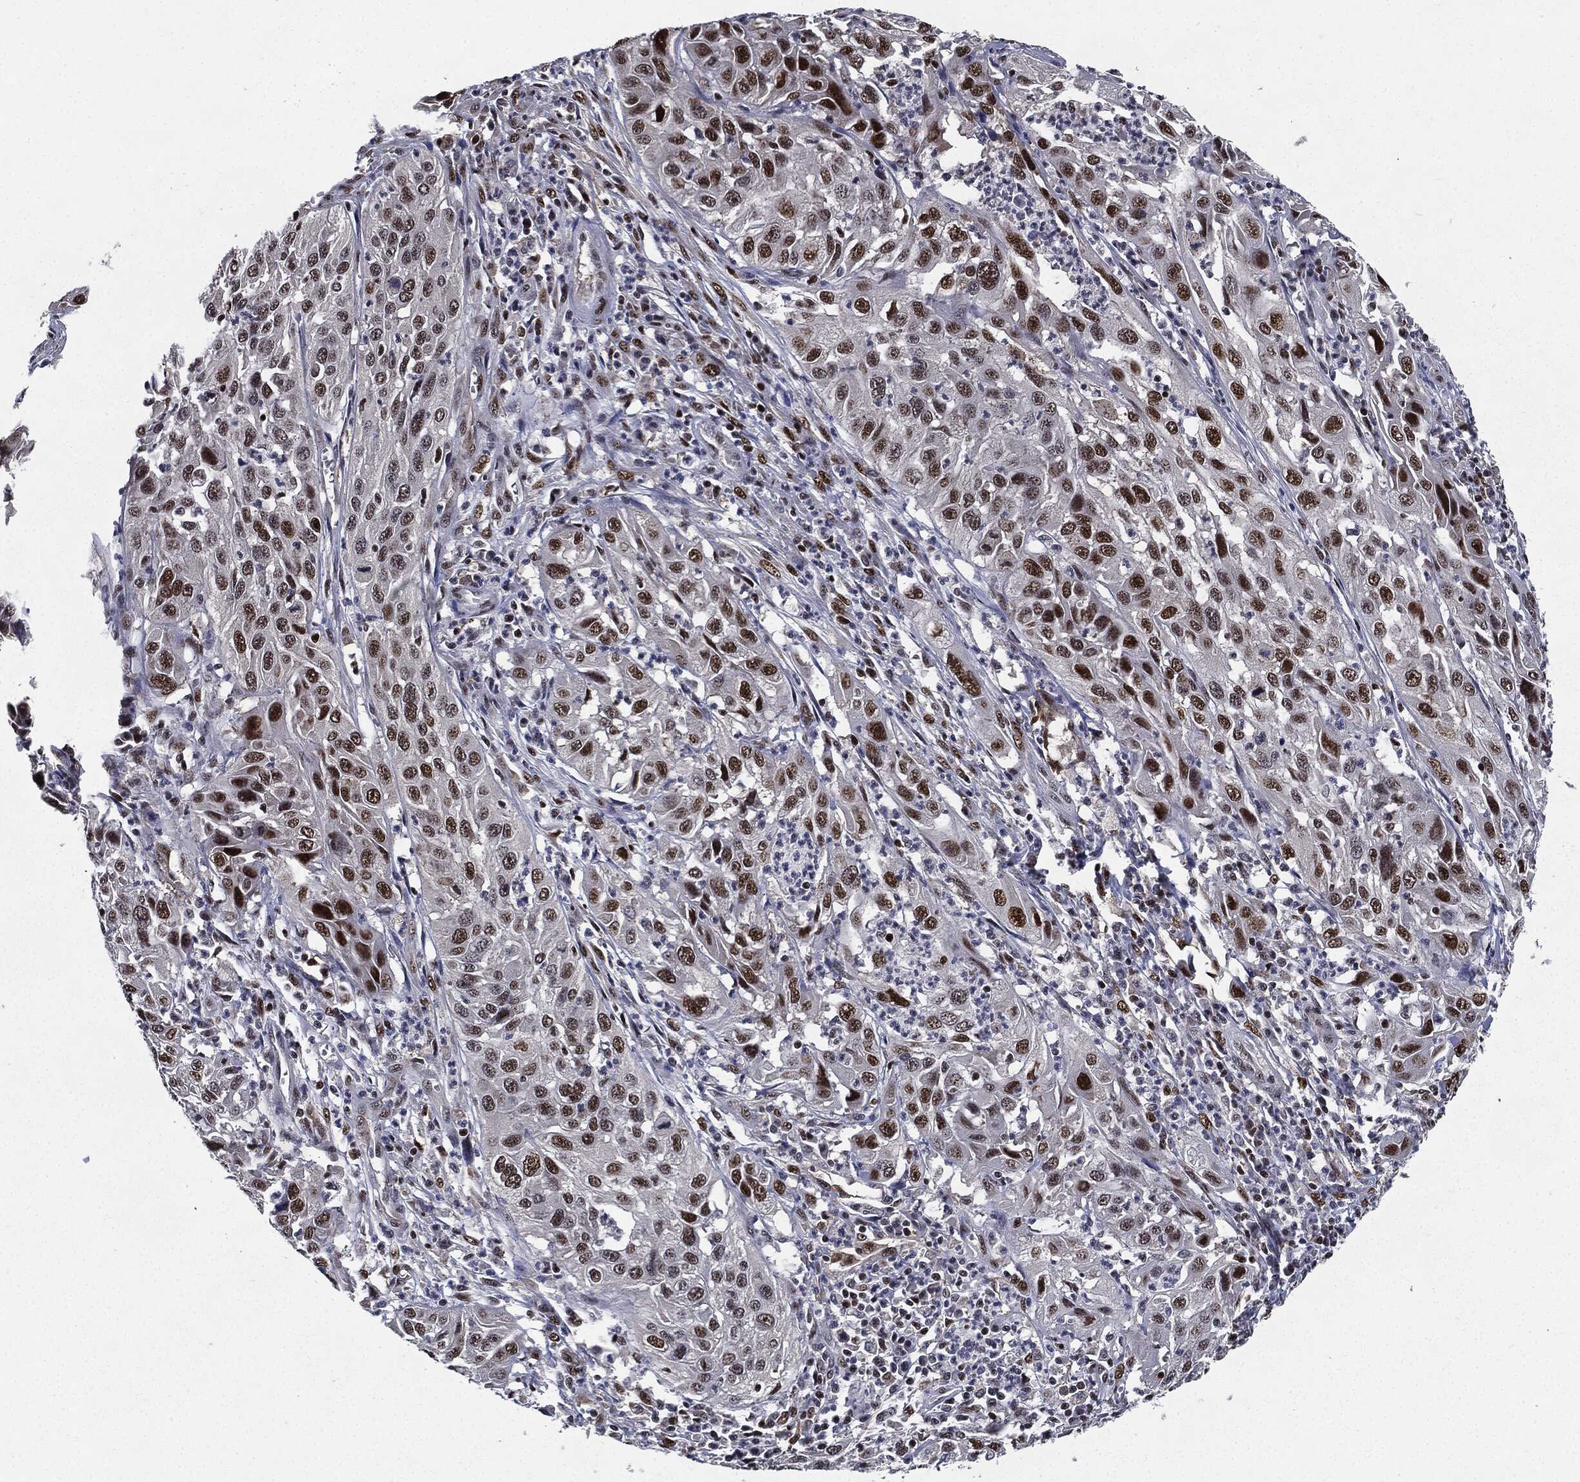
{"staining": {"intensity": "strong", "quantity": "<25%", "location": "nuclear"}, "tissue": "cervical cancer", "cell_type": "Tumor cells", "image_type": "cancer", "snomed": [{"axis": "morphology", "description": "Squamous cell carcinoma, NOS"}, {"axis": "topography", "description": "Cervix"}], "caption": "This micrograph reveals squamous cell carcinoma (cervical) stained with immunohistochemistry to label a protein in brown. The nuclear of tumor cells show strong positivity for the protein. Nuclei are counter-stained blue.", "gene": "JUN", "patient": {"sex": "female", "age": 32}}